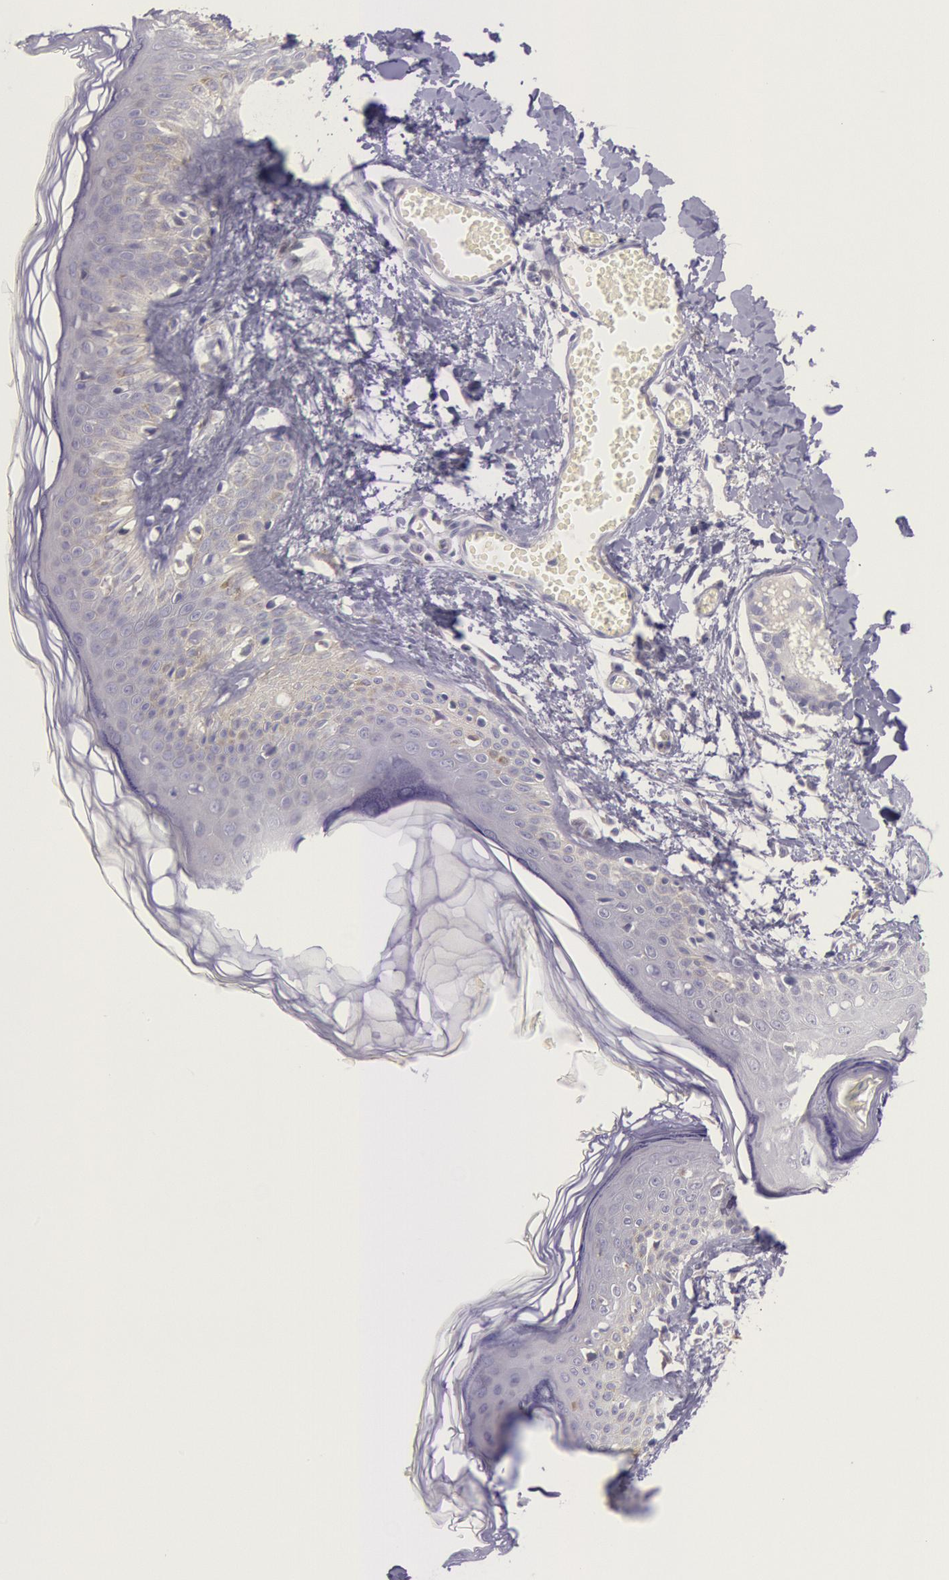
{"staining": {"intensity": "negative", "quantity": "none", "location": "none"}, "tissue": "skin", "cell_type": "Fibroblasts", "image_type": "normal", "snomed": [{"axis": "morphology", "description": "Normal tissue, NOS"}, {"axis": "morphology", "description": "Sarcoma, NOS"}, {"axis": "topography", "description": "Skin"}, {"axis": "topography", "description": "Soft tissue"}], "caption": "This is an immunohistochemistry (IHC) micrograph of normal human skin. There is no positivity in fibroblasts.", "gene": "MYH1", "patient": {"sex": "female", "age": 51}}